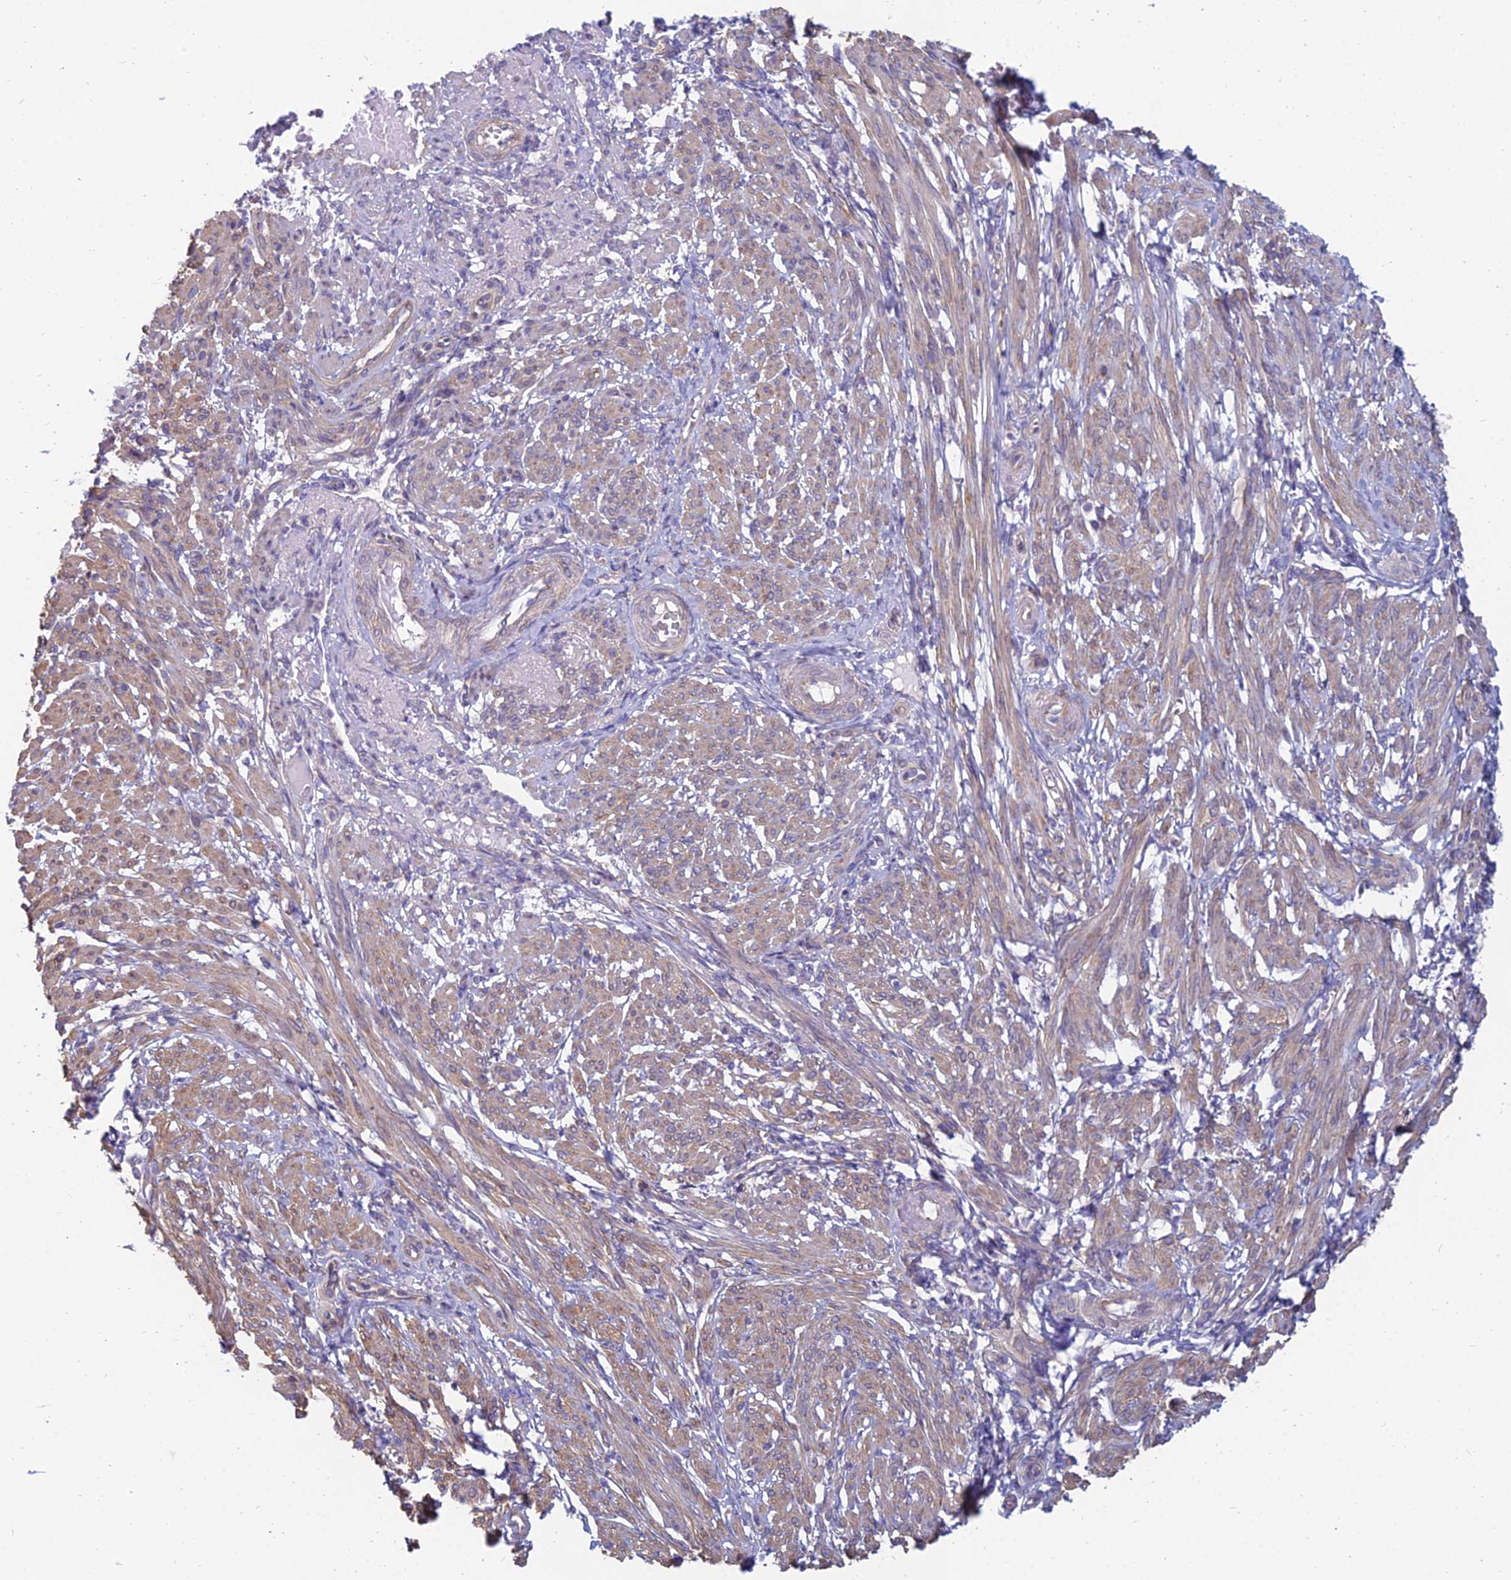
{"staining": {"intensity": "moderate", "quantity": "25%-75%", "location": "cytoplasmic/membranous"}, "tissue": "smooth muscle", "cell_type": "Smooth muscle cells", "image_type": "normal", "snomed": [{"axis": "morphology", "description": "Normal tissue, NOS"}, {"axis": "topography", "description": "Smooth muscle"}], "caption": "IHC staining of benign smooth muscle, which shows medium levels of moderate cytoplasmic/membranous positivity in about 25%-75% of smooth muscle cells indicating moderate cytoplasmic/membranous protein staining. The staining was performed using DAB (3,3'-diaminobenzidine) (brown) for protein detection and nuclei were counterstained in hematoxylin (blue).", "gene": "TXLNA", "patient": {"sex": "female", "age": 39}}